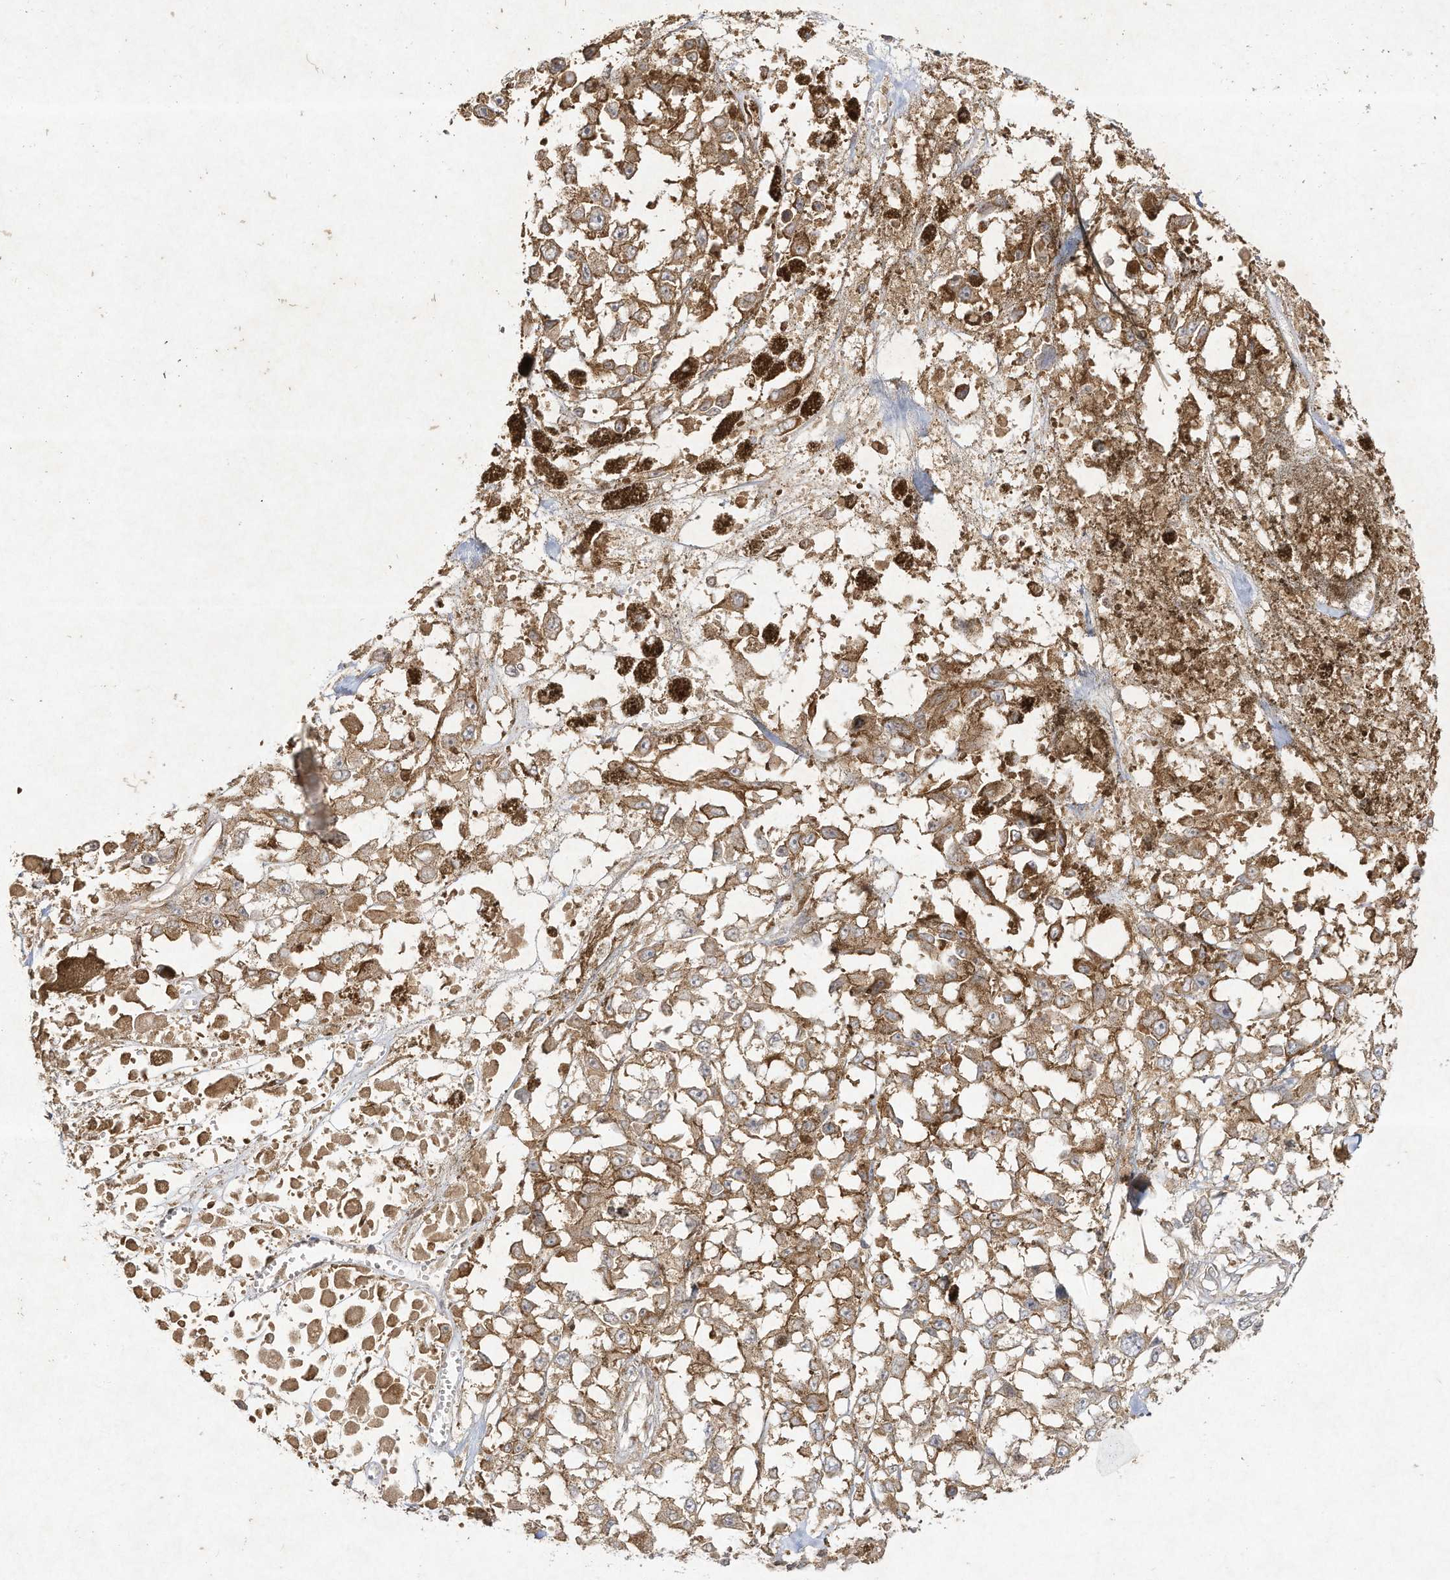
{"staining": {"intensity": "moderate", "quantity": ">75%", "location": "cytoplasmic/membranous"}, "tissue": "melanoma", "cell_type": "Tumor cells", "image_type": "cancer", "snomed": [{"axis": "morphology", "description": "Malignant melanoma, Metastatic site"}, {"axis": "topography", "description": "Lymph node"}], "caption": "IHC image of neoplastic tissue: malignant melanoma (metastatic site) stained using IHC shows medium levels of moderate protein expression localized specifically in the cytoplasmic/membranous of tumor cells, appearing as a cytoplasmic/membranous brown color.", "gene": "DYNC1I2", "patient": {"sex": "male", "age": 59}}